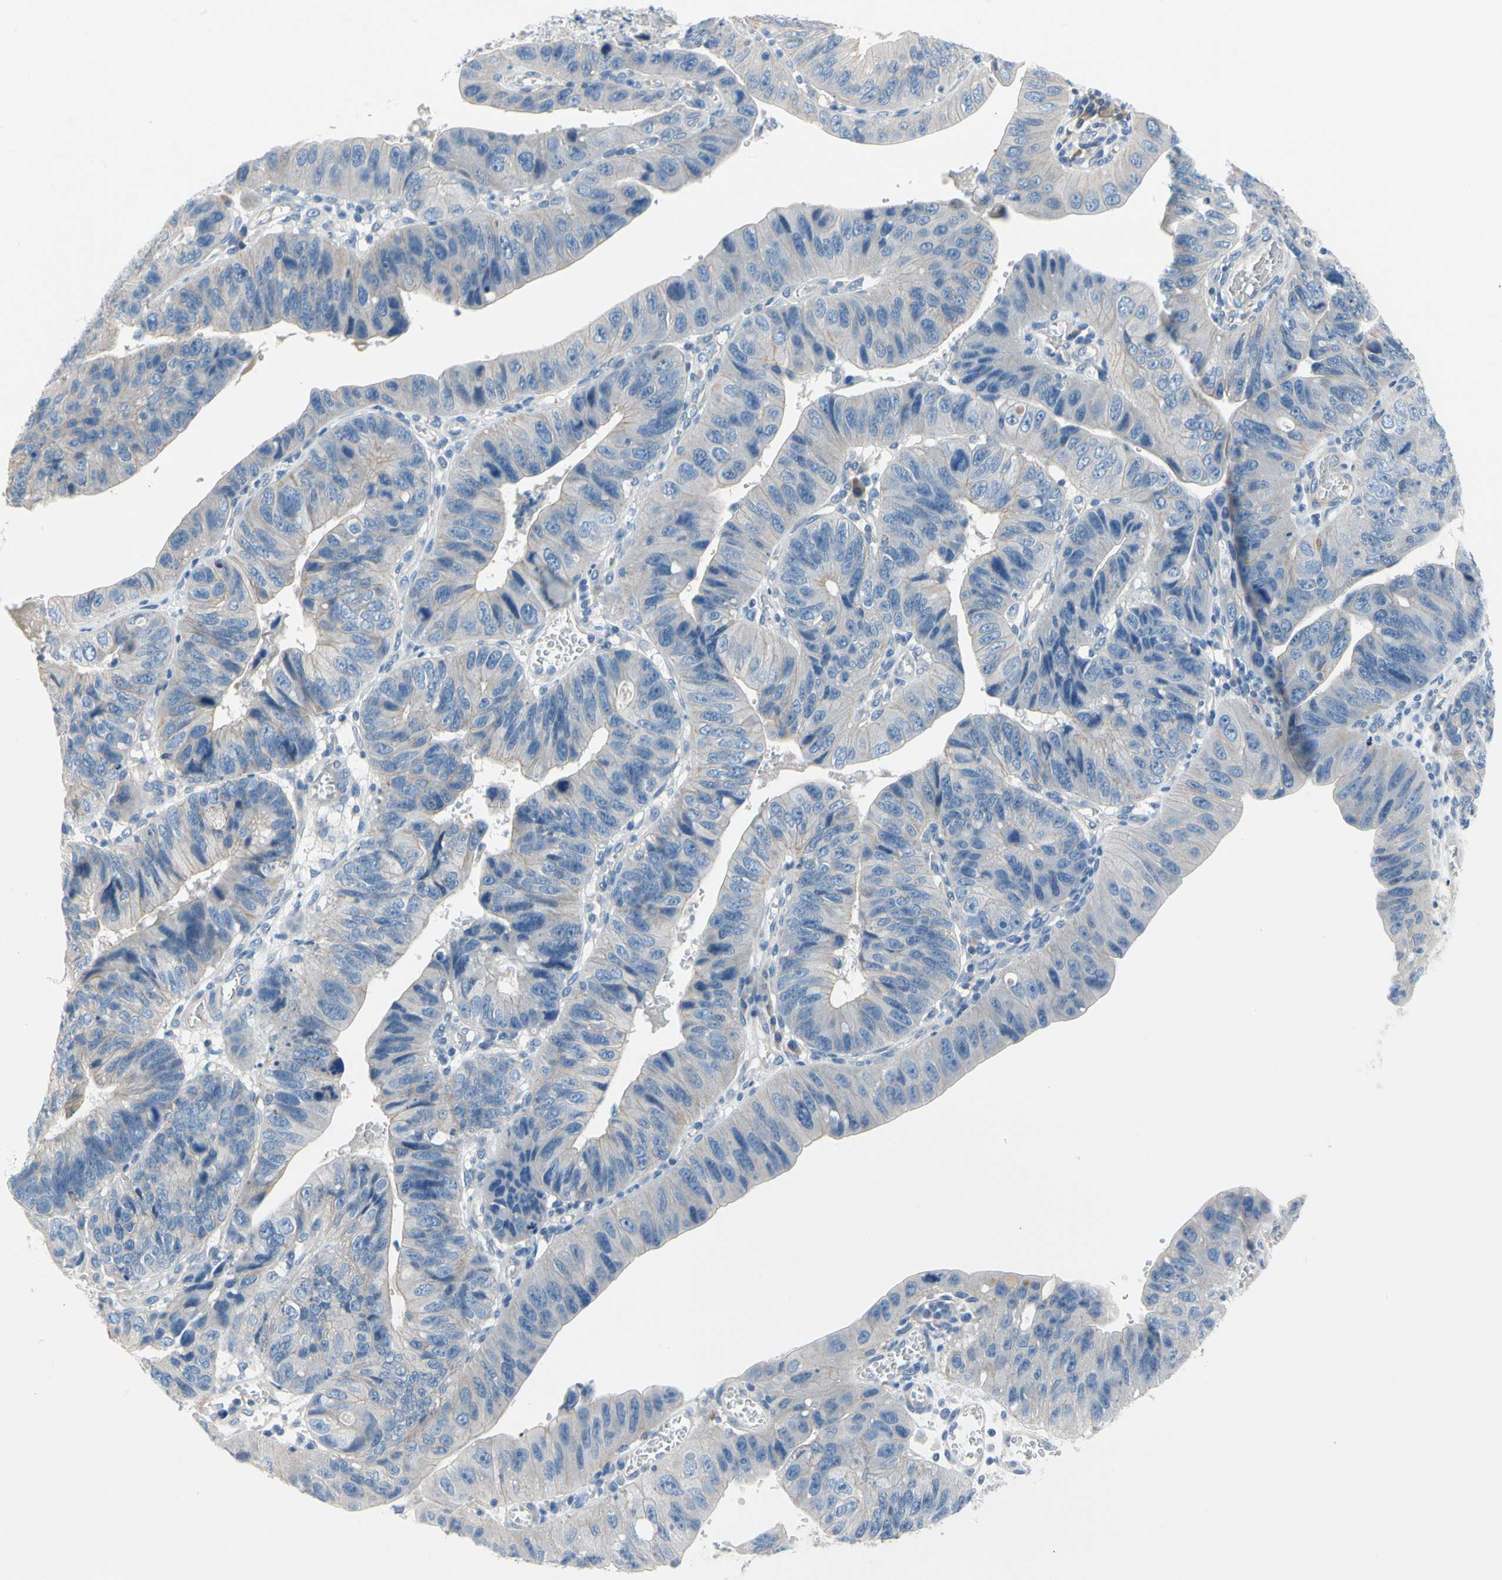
{"staining": {"intensity": "weak", "quantity": "<25%", "location": "cytoplasmic/membranous"}, "tissue": "stomach cancer", "cell_type": "Tumor cells", "image_type": "cancer", "snomed": [{"axis": "morphology", "description": "Adenocarcinoma, NOS"}, {"axis": "topography", "description": "Stomach"}], "caption": "A histopathology image of stomach cancer (adenocarcinoma) stained for a protein exhibits no brown staining in tumor cells. The staining was performed using DAB (3,3'-diaminobenzidine) to visualize the protein expression in brown, while the nuclei were stained in blue with hematoxylin (Magnification: 20x).", "gene": "CA14", "patient": {"sex": "male", "age": 59}}